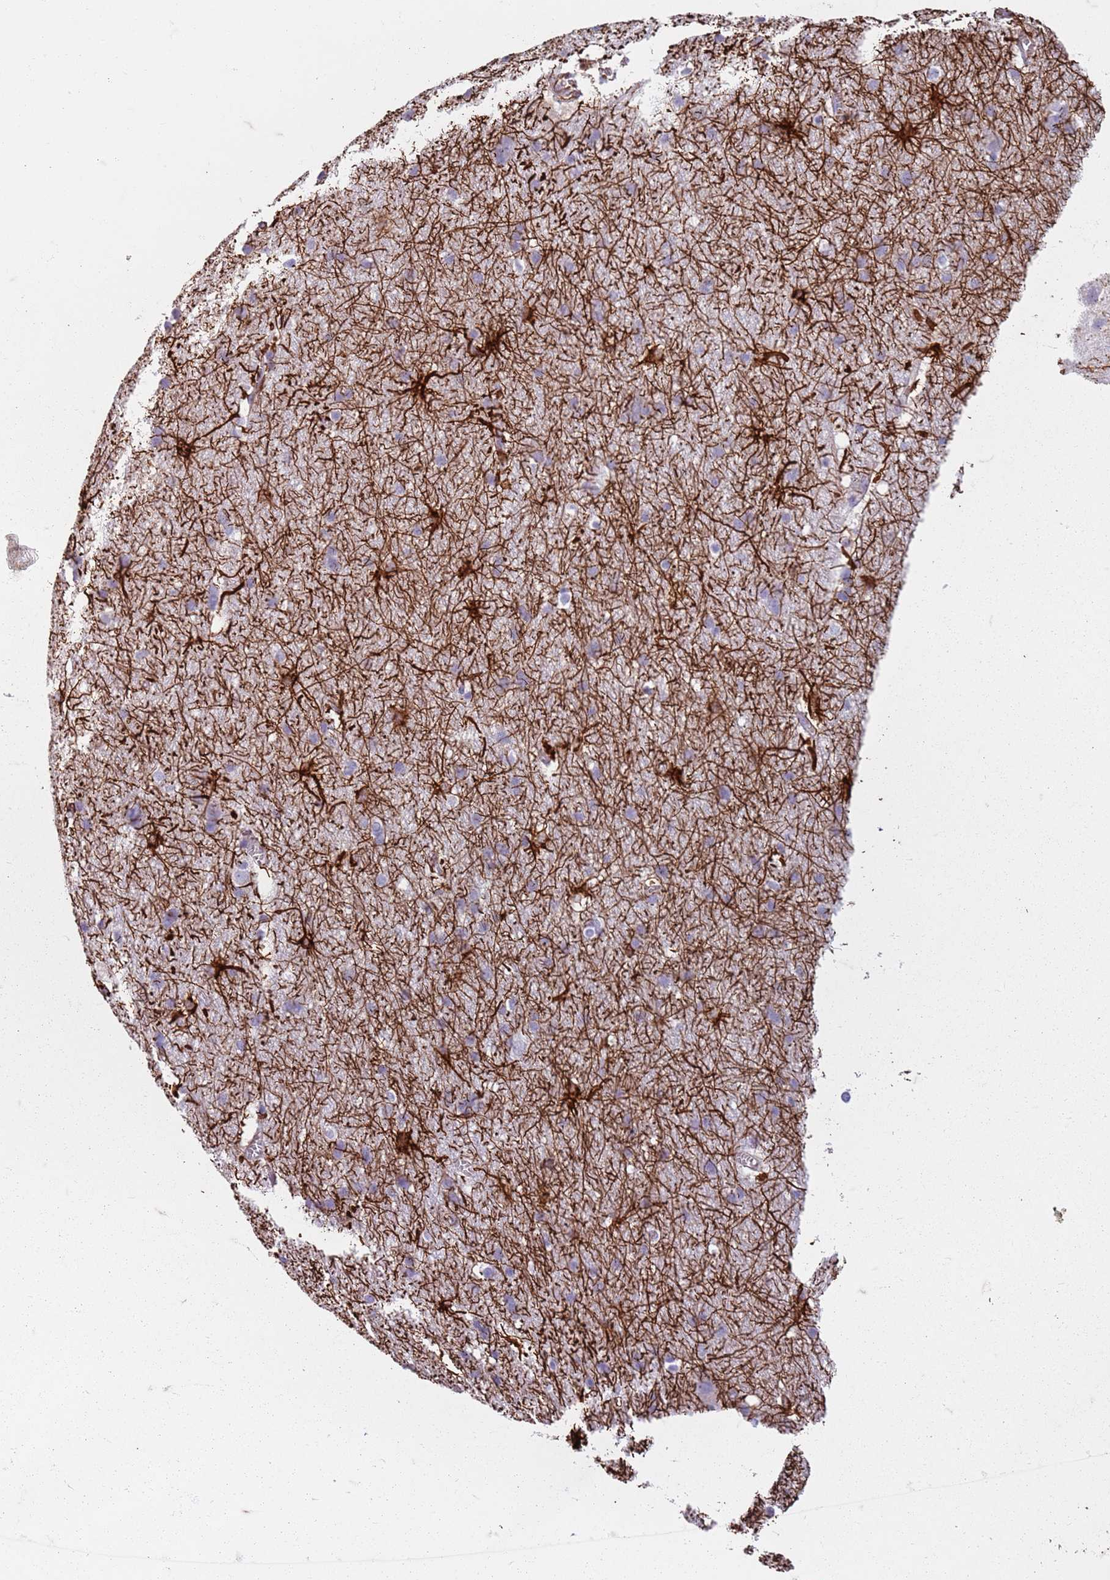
{"staining": {"intensity": "moderate", "quantity": ">75%", "location": "cytoplasmic/membranous"}, "tissue": "cerebral cortex", "cell_type": "Endothelial cells", "image_type": "normal", "snomed": [{"axis": "morphology", "description": "Normal tissue, NOS"}, {"axis": "topography", "description": "Cerebral cortex"}], "caption": "This photomicrograph shows IHC staining of normal cerebral cortex, with medium moderate cytoplasmic/membranous expression in about >75% of endothelial cells.", "gene": "TAS2R38", "patient": {"sex": "male", "age": 54}}